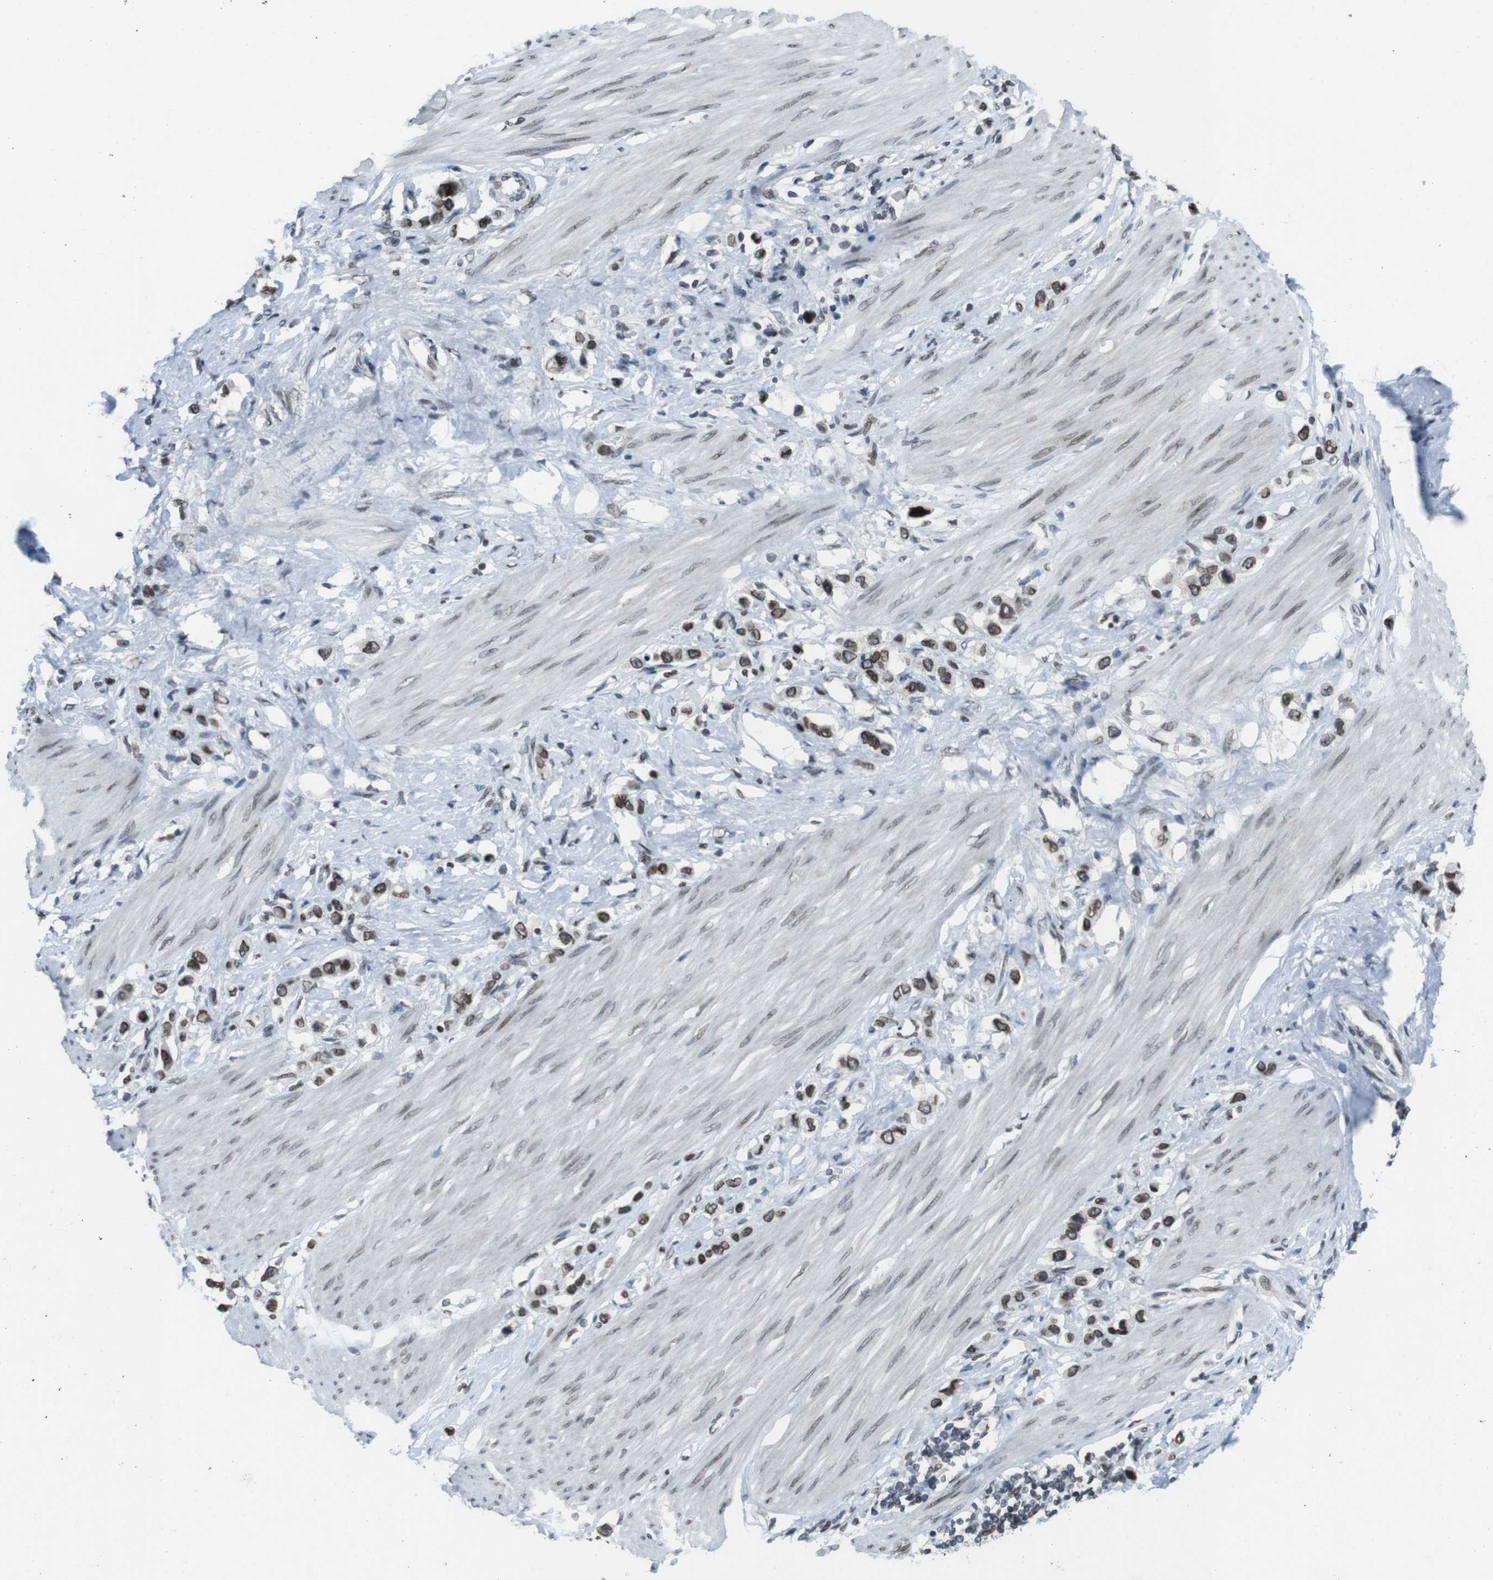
{"staining": {"intensity": "moderate", "quantity": ">75%", "location": "nuclear"}, "tissue": "stomach cancer", "cell_type": "Tumor cells", "image_type": "cancer", "snomed": [{"axis": "morphology", "description": "Adenocarcinoma, NOS"}, {"axis": "topography", "description": "Stomach"}], "caption": "This histopathology image reveals immunohistochemistry staining of stomach cancer (adenocarcinoma), with medium moderate nuclear positivity in about >75% of tumor cells.", "gene": "MAD1L1", "patient": {"sex": "female", "age": 65}}